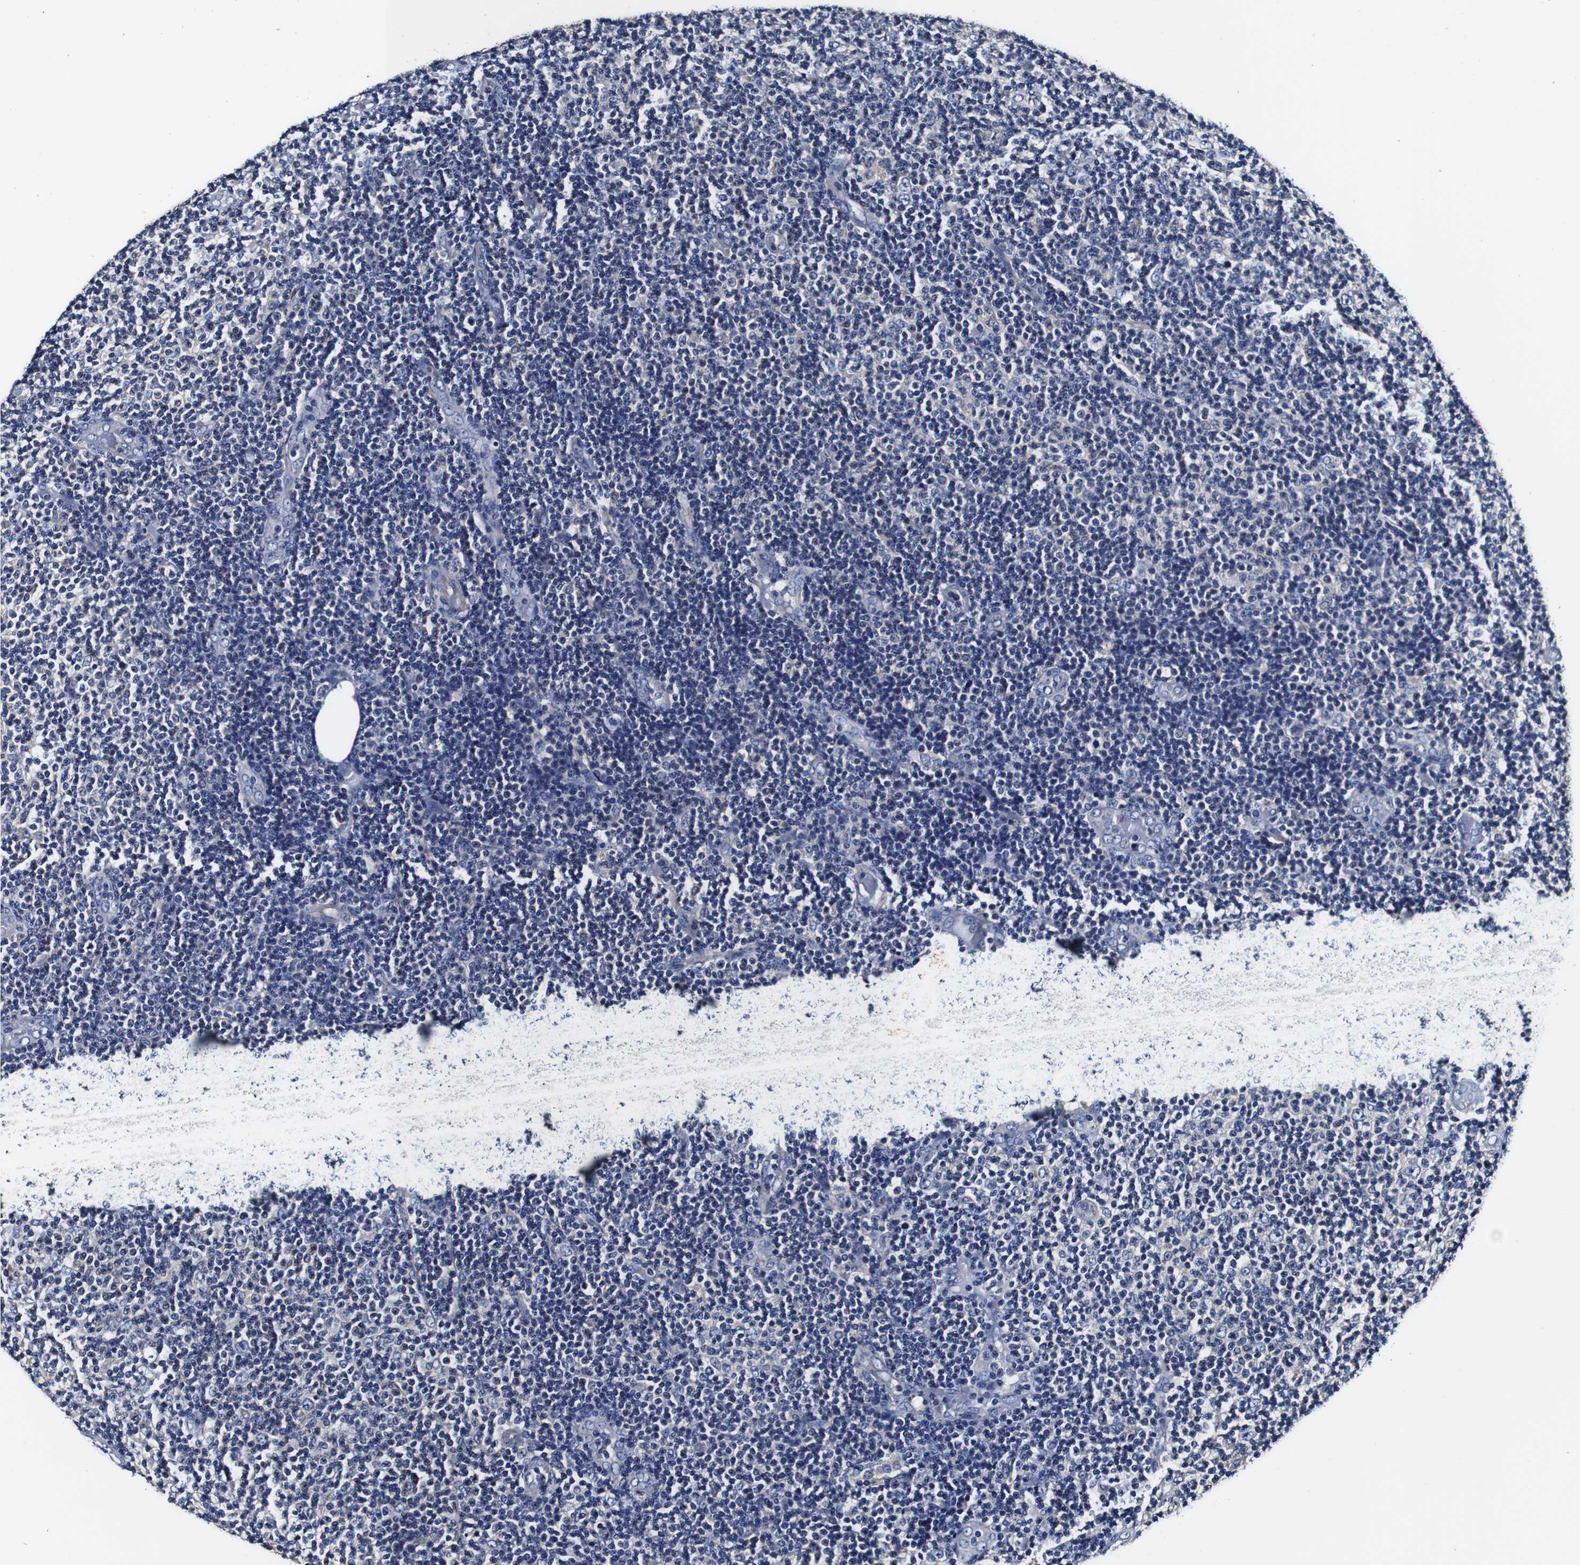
{"staining": {"intensity": "negative", "quantity": "none", "location": "none"}, "tissue": "lymphoma", "cell_type": "Tumor cells", "image_type": "cancer", "snomed": [{"axis": "morphology", "description": "Malignant lymphoma, non-Hodgkin's type, Low grade"}, {"axis": "topography", "description": "Lymph node"}], "caption": "A high-resolution micrograph shows IHC staining of lymphoma, which displays no significant expression in tumor cells.", "gene": "PDCD6IP", "patient": {"sex": "male", "age": 83}}